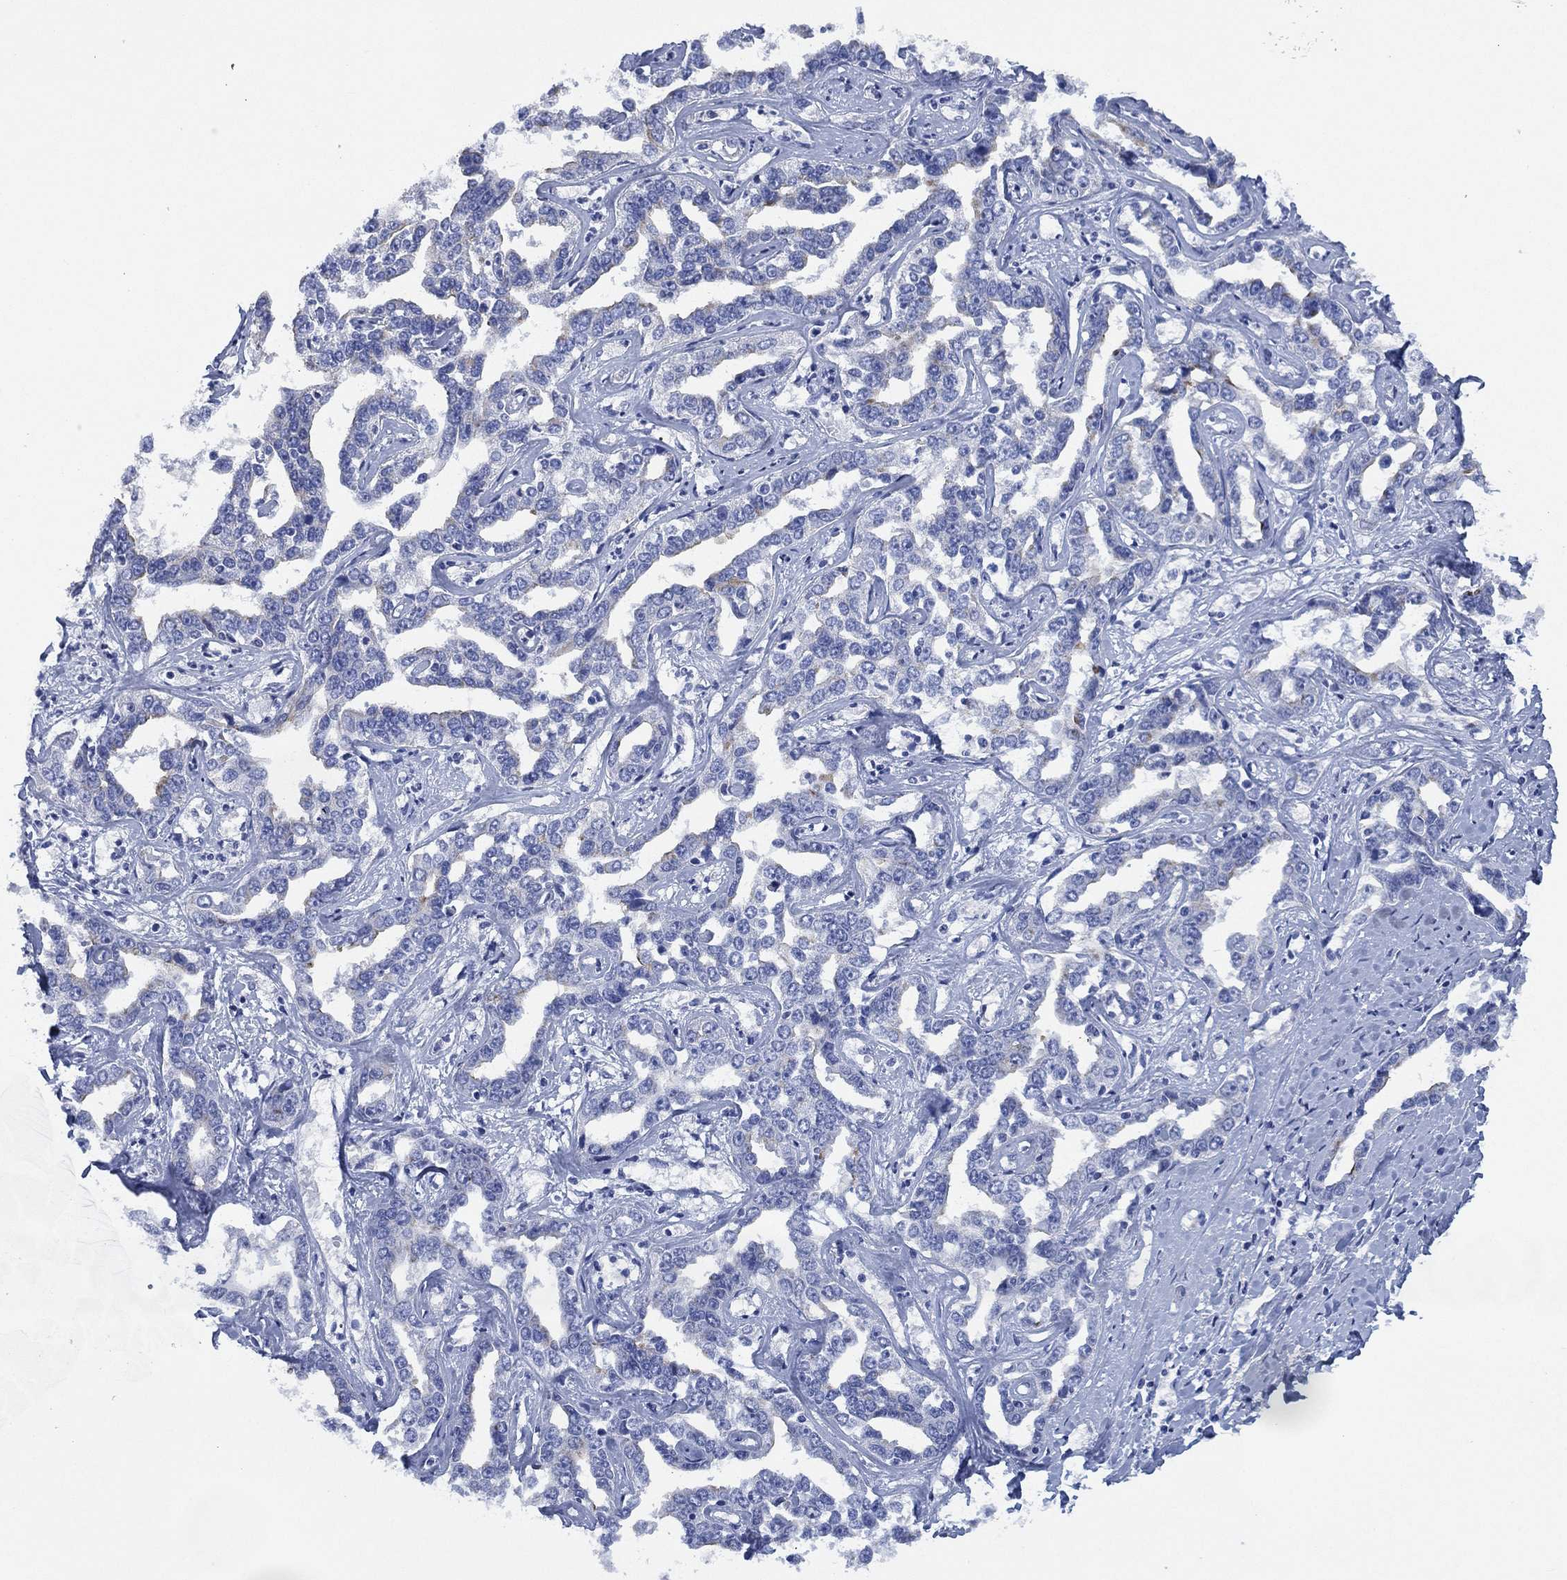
{"staining": {"intensity": "negative", "quantity": "none", "location": "none"}, "tissue": "liver cancer", "cell_type": "Tumor cells", "image_type": "cancer", "snomed": [{"axis": "morphology", "description": "Cholangiocarcinoma"}, {"axis": "topography", "description": "Liver"}], "caption": "Immunohistochemistry of human liver cancer exhibits no positivity in tumor cells.", "gene": "CCDC70", "patient": {"sex": "male", "age": 59}}